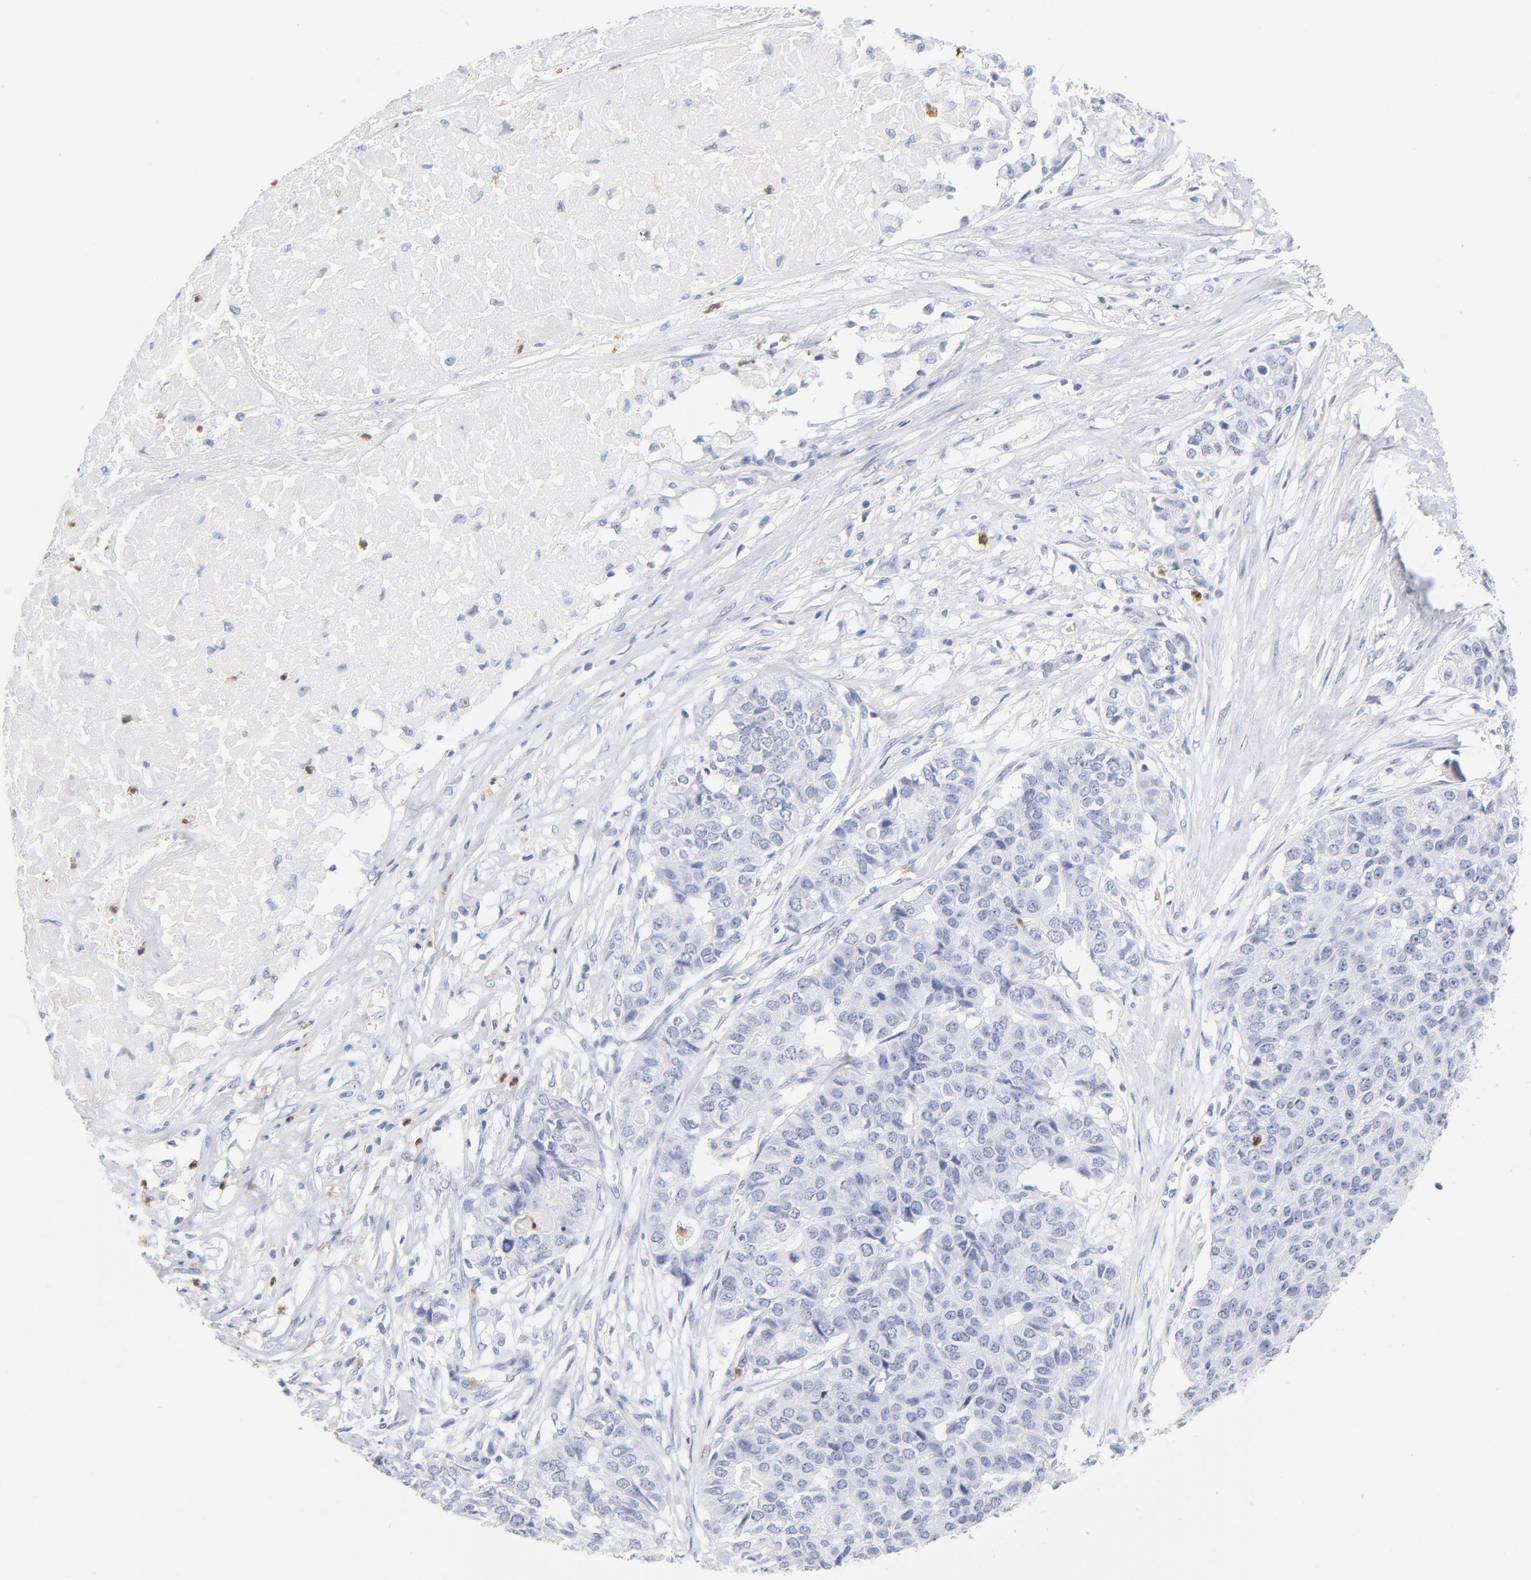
{"staining": {"intensity": "negative", "quantity": "none", "location": "none"}, "tissue": "pancreatic cancer", "cell_type": "Tumor cells", "image_type": "cancer", "snomed": [{"axis": "morphology", "description": "Adenocarcinoma, NOS"}, {"axis": "topography", "description": "Pancreas"}], "caption": "DAB (3,3'-diaminobenzidine) immunohistochemical staining of pancreatic cancer (adenocarcinoma) demonstrates no significant staining in tumor cells.", "gene": "ARG1", "patient": {"sex": "male", "age": 50}}